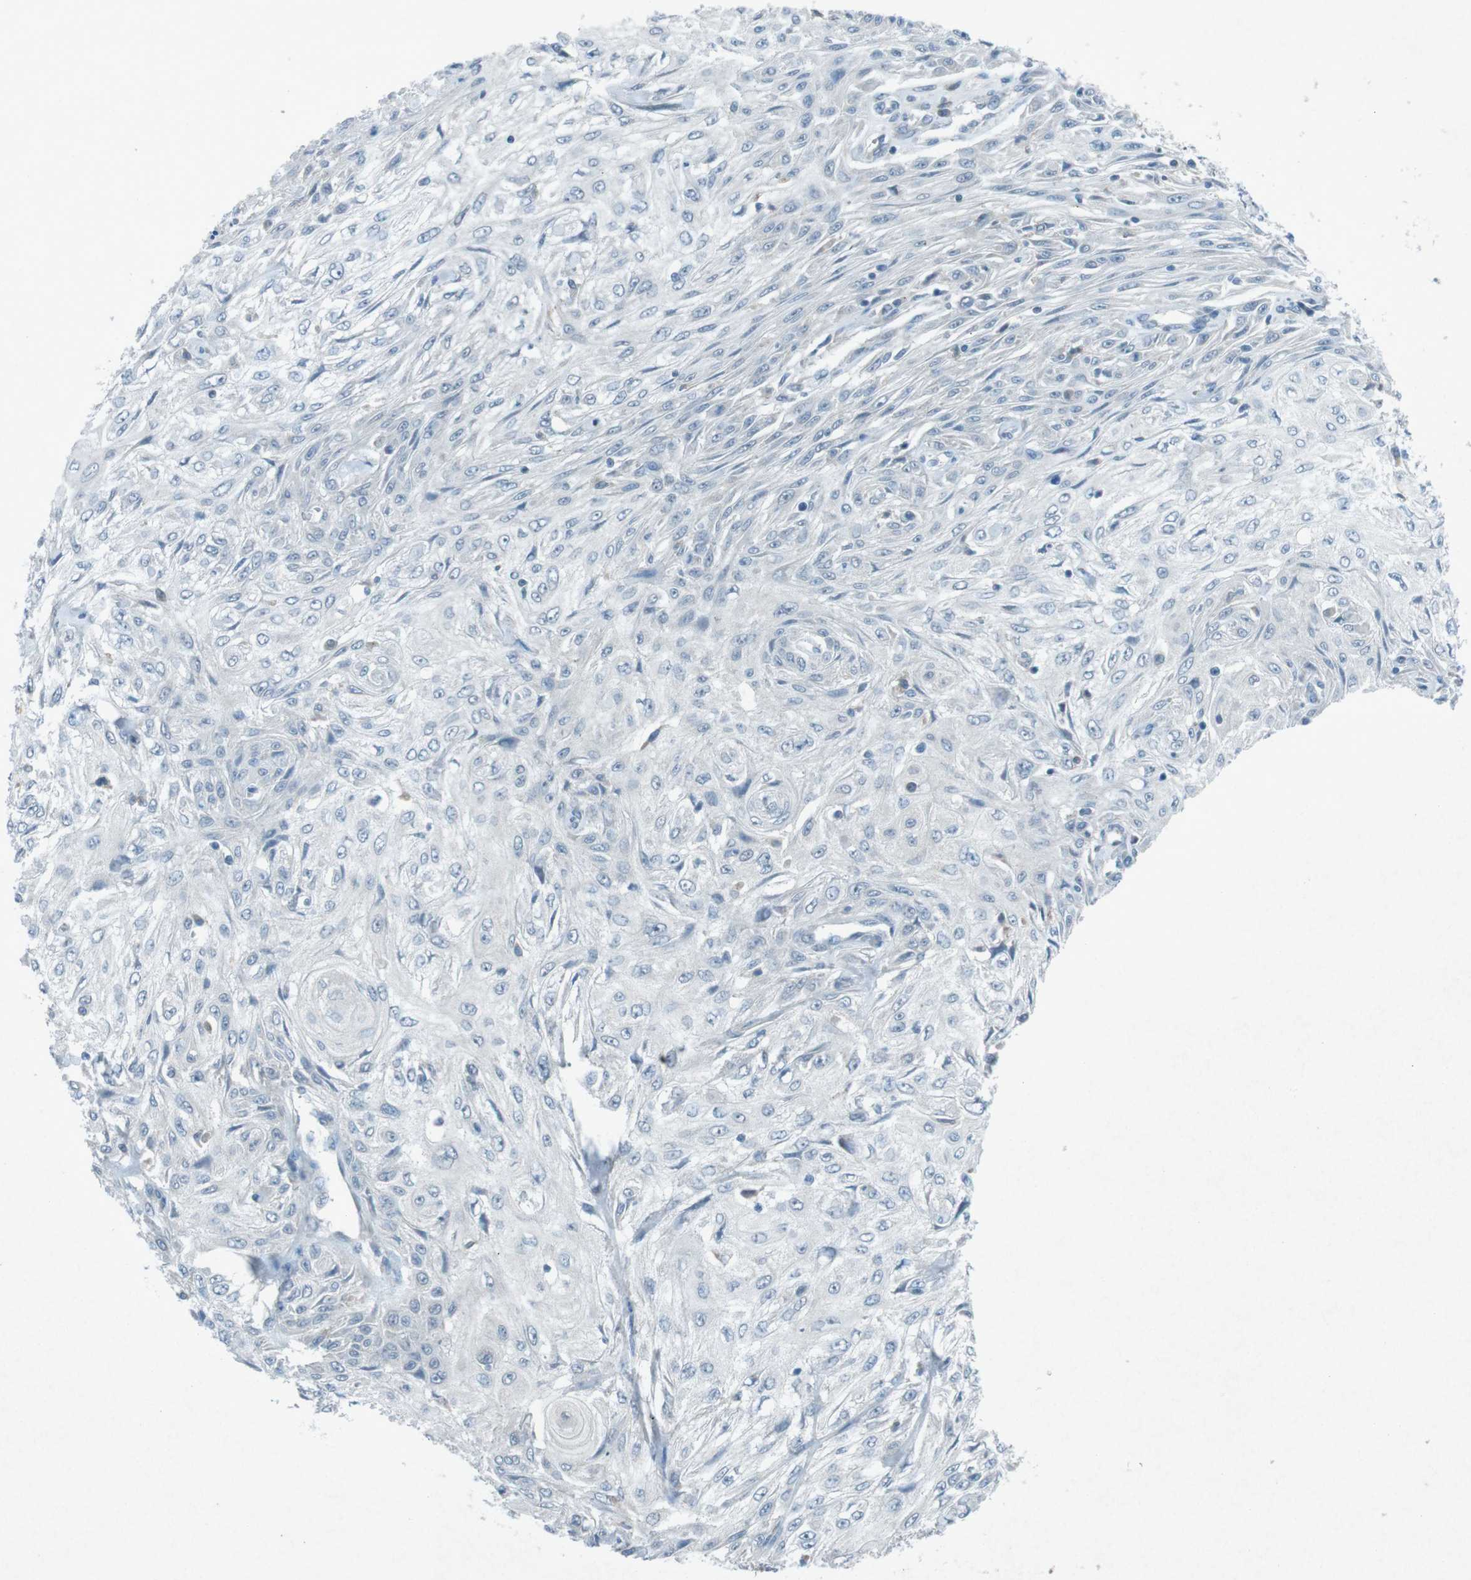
{"staining": {"intensity": "negative", "quantity": "none", "location": "none"}, "tissue": "skin cancer", "cell_type": "Tumor cells", "image_type": "cancer", "snomed": [{"axis": "morphology", "description": "Squamous cell carcinoma, NOS"}, {"axis": "topography", "description": "Skin"}], "caption": "Micrograph shows no protein staining in tumor cells of squamous cell carcinoma (skin) tissue.", "gene": "FCRLA", "patient": {"sex": "male", "age": 75}}